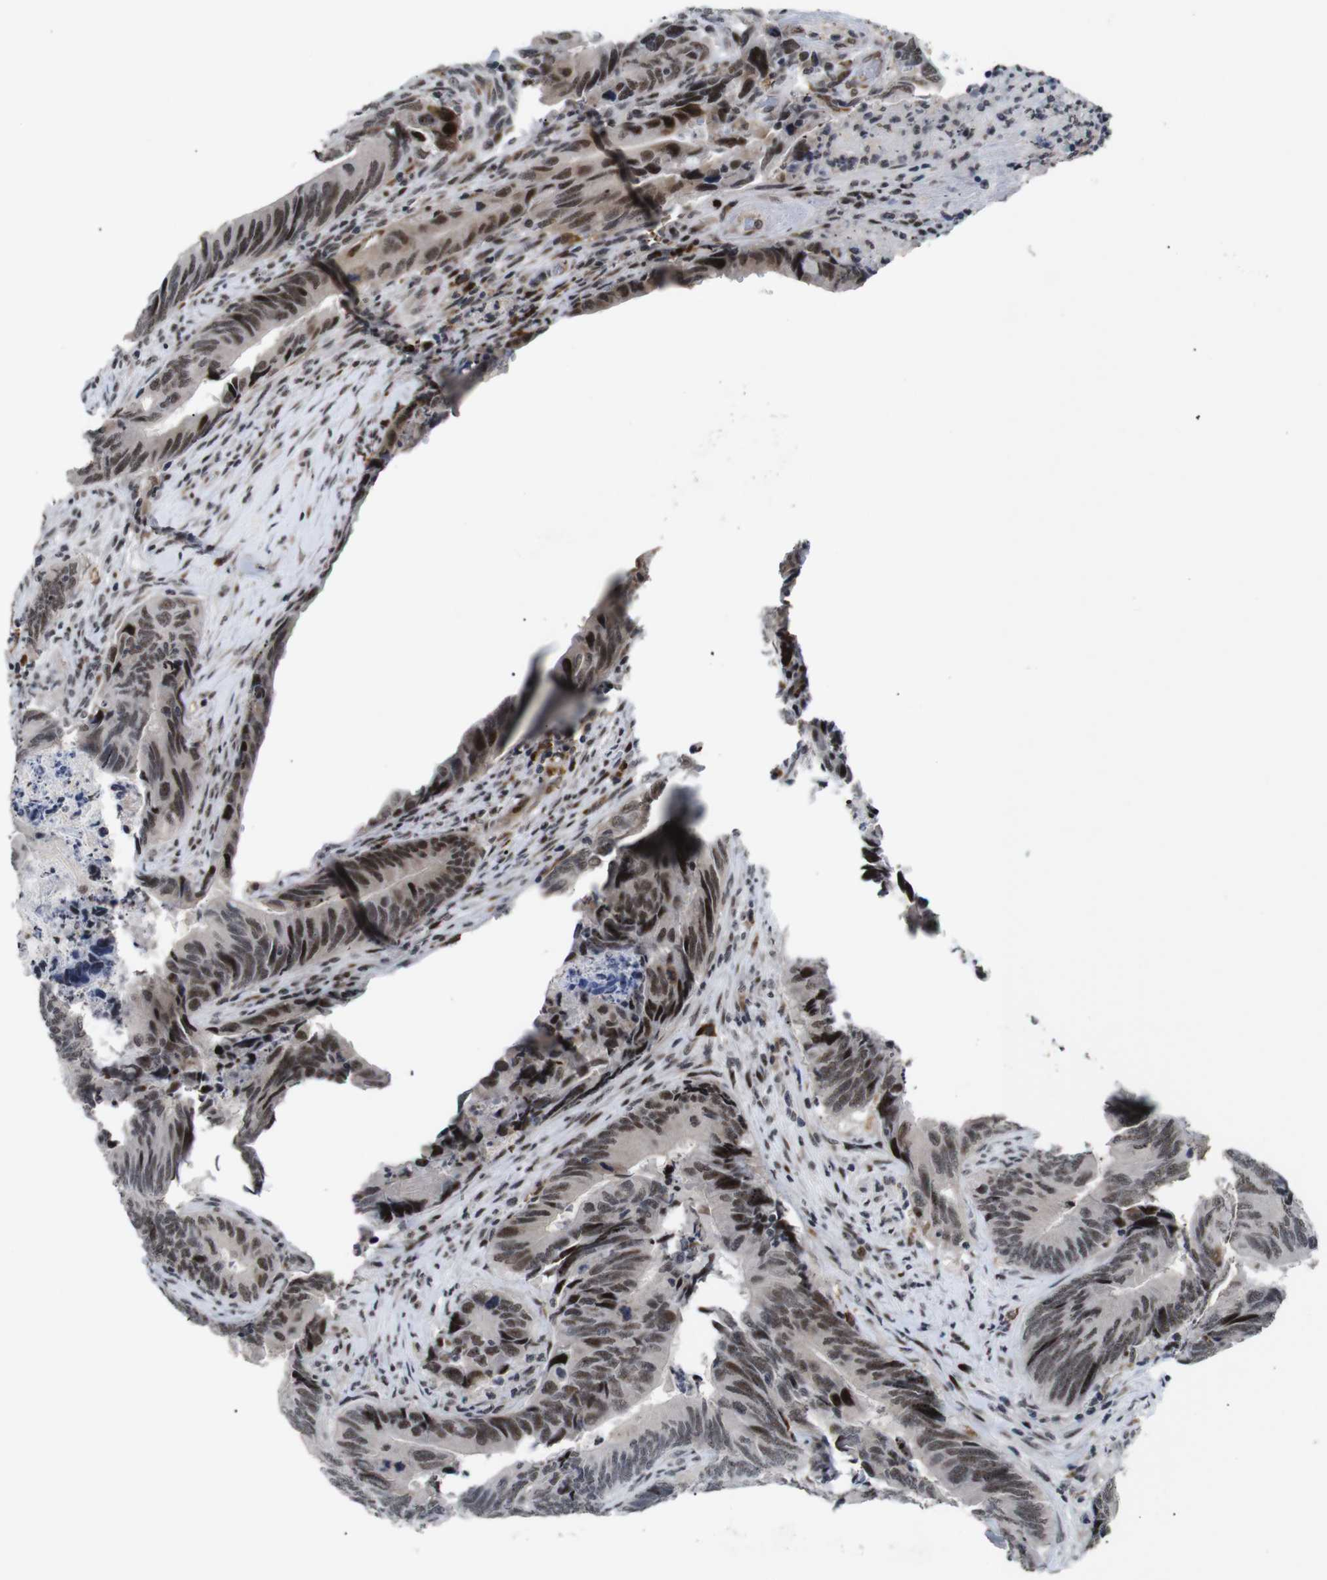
{"staining": {"intensity": "moderate", "quantity": ">75%", "location": "nuclear"}, "tissue": "colorectal cancer", "cell_type": "Tumor cells", "image_type": "cancer", "snomed": [{"axis": "morphology", "description": "Normal tissue, NOS"}, {"axis": "morphology", "description": "Adenocarcinoma, NOS"}, {"axis": "topography", "description": "Colon"}], "caption": "Human colorectal adenocarcinoma stained with a brown dye reveals moderate nuclear positive positivity in about >75% of tumor cells.", "gene": "EIF4G1", "patient": {"sex": "male", "age": 56}}